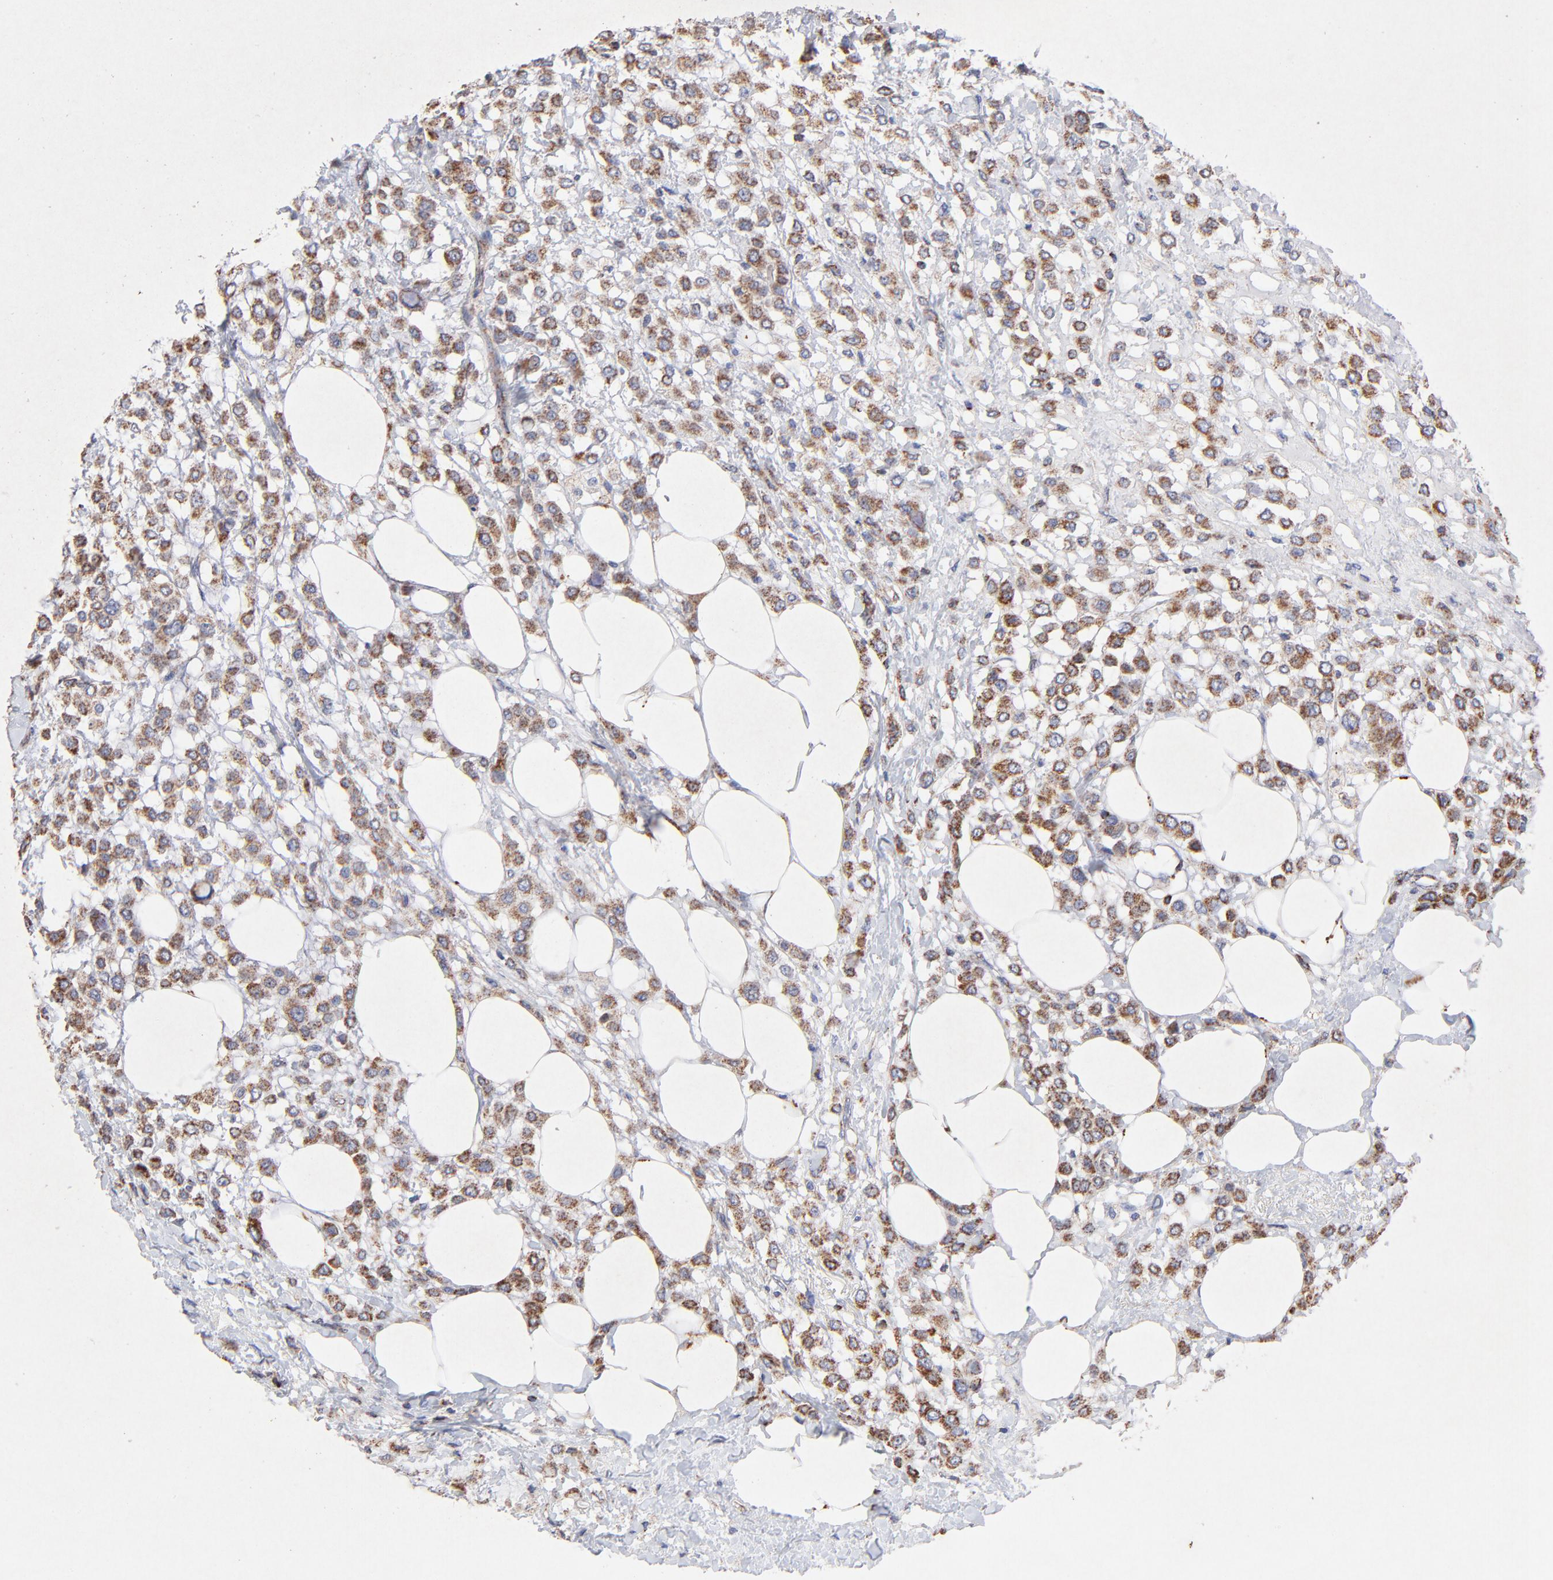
{"staining": {"intensity": "moderate", "quantity": ">75%", "location": "cytoplasmic/membranous"}, "tissue": "breast cancer", "cell_type": "Tumor cells", "image_type": "cancer", "snomed": [{"axis": "morphology", "description": "Lobular carcinoma"}, {"axis": "topography", "description": "Breast"}], "caption": "This micrograph reveals immunohistochemistry staining of human lobular carcinoma (breast), with medium moderate cytoplasmic/membranous staining in about >75% of tumor cells.", "gene": "SSBP1", "patient": {"sex": "female", "age": 85}}